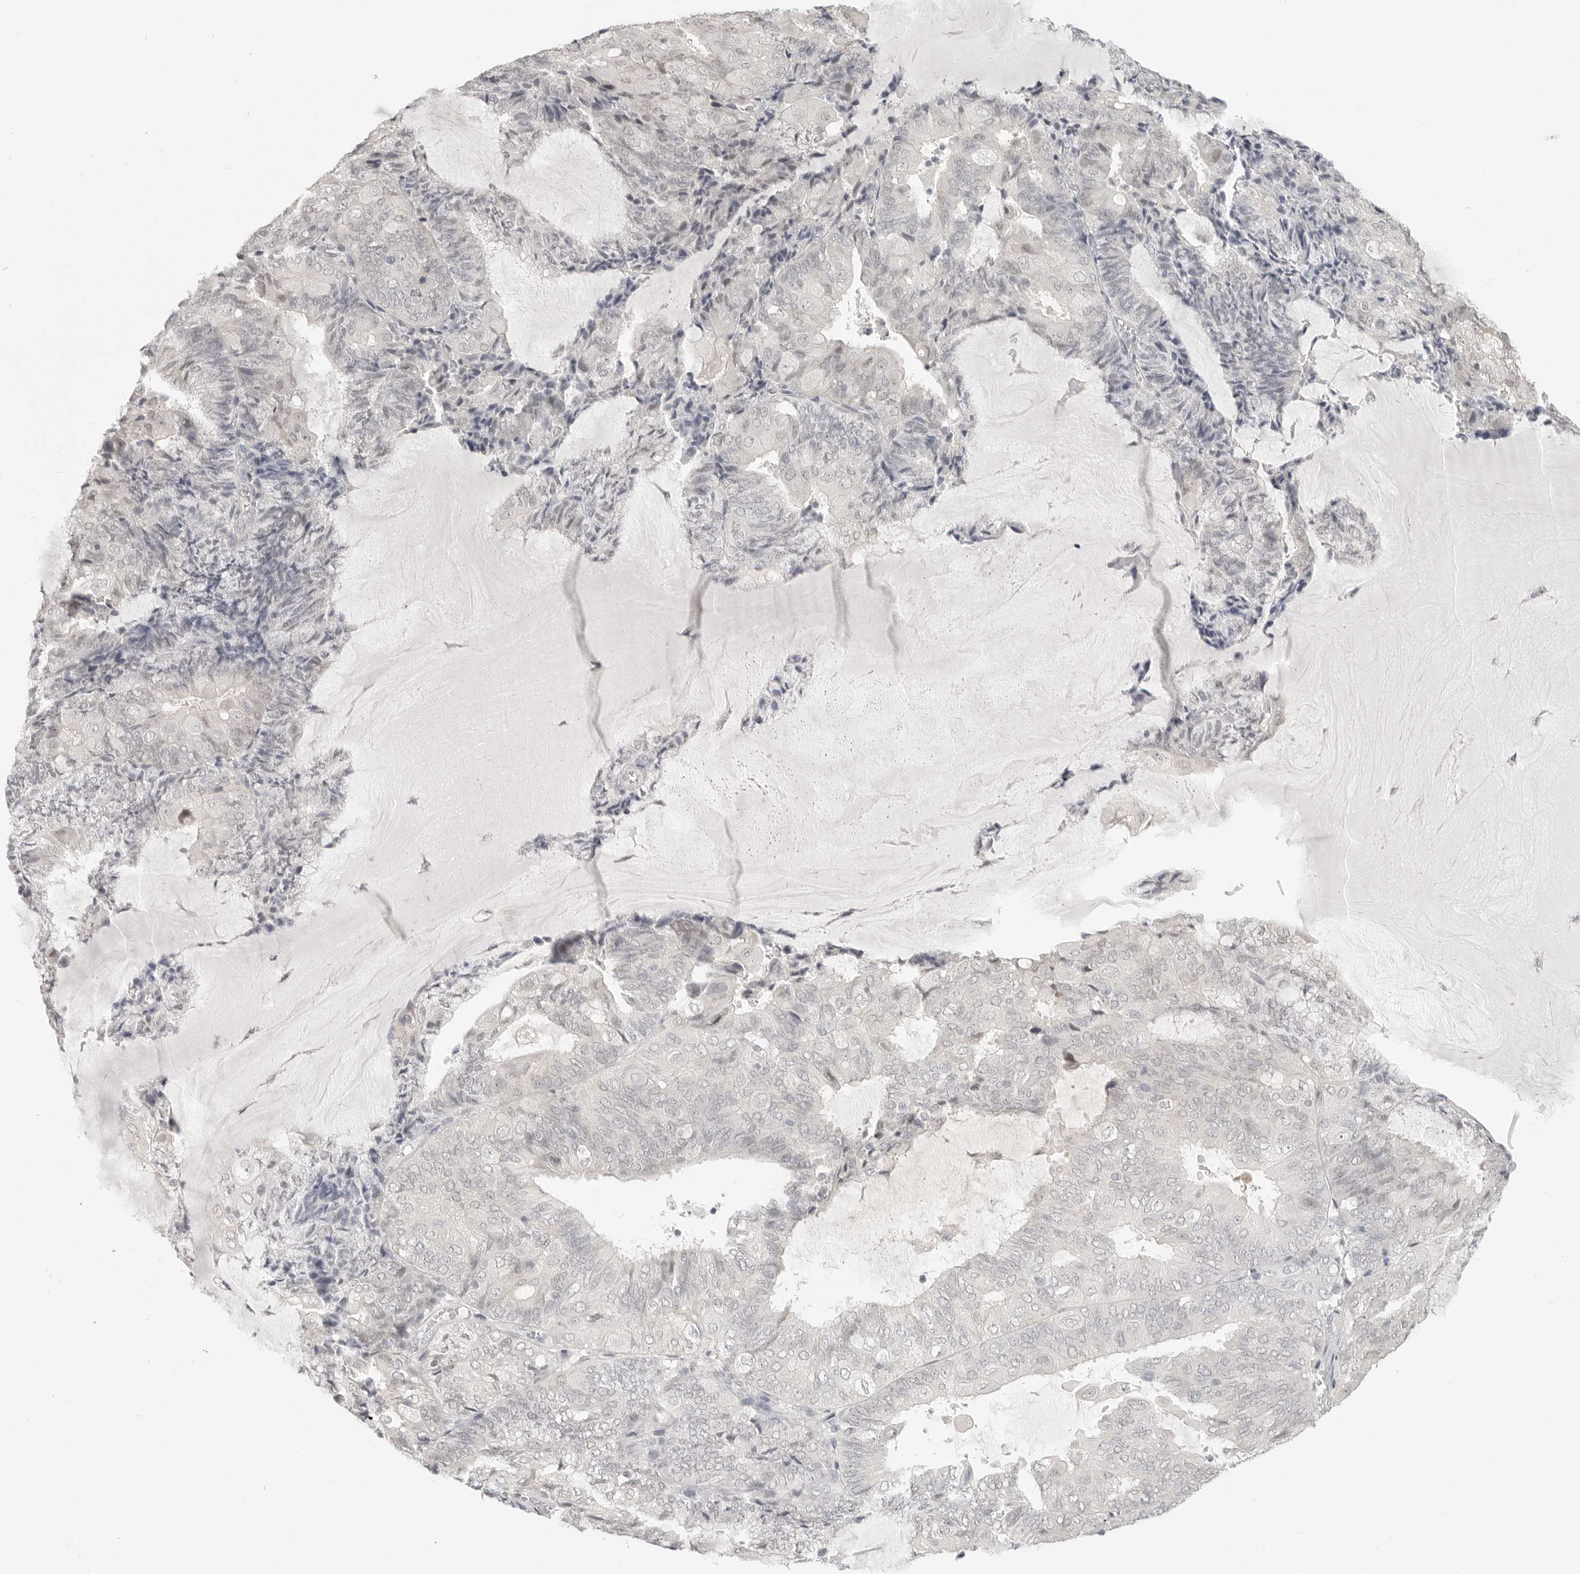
{"staining": {"intensity": "negative", "quantity": "none", "location": "none"}, "tissue": "endometrial cancer", "cell_type": "Tumor cells", "image_type": "cancer", "snomed": [{"axis": "morphology", "description": "Adenocarcinoma, NOS"}, {"axis": "topography", "description": "Endometrium"}], "caption": "DAB (3,3'-diaminobenzidine) immunohistochemical staining of endometrial cancer (adenocarcinoma) shows no significant expression in tumor cells. (Brightfield microscopy of DAB immunohistochemistry (IHC) at high magnification).", "gene": "KLK11", "patient": {"sex": "female", "age": 81}}